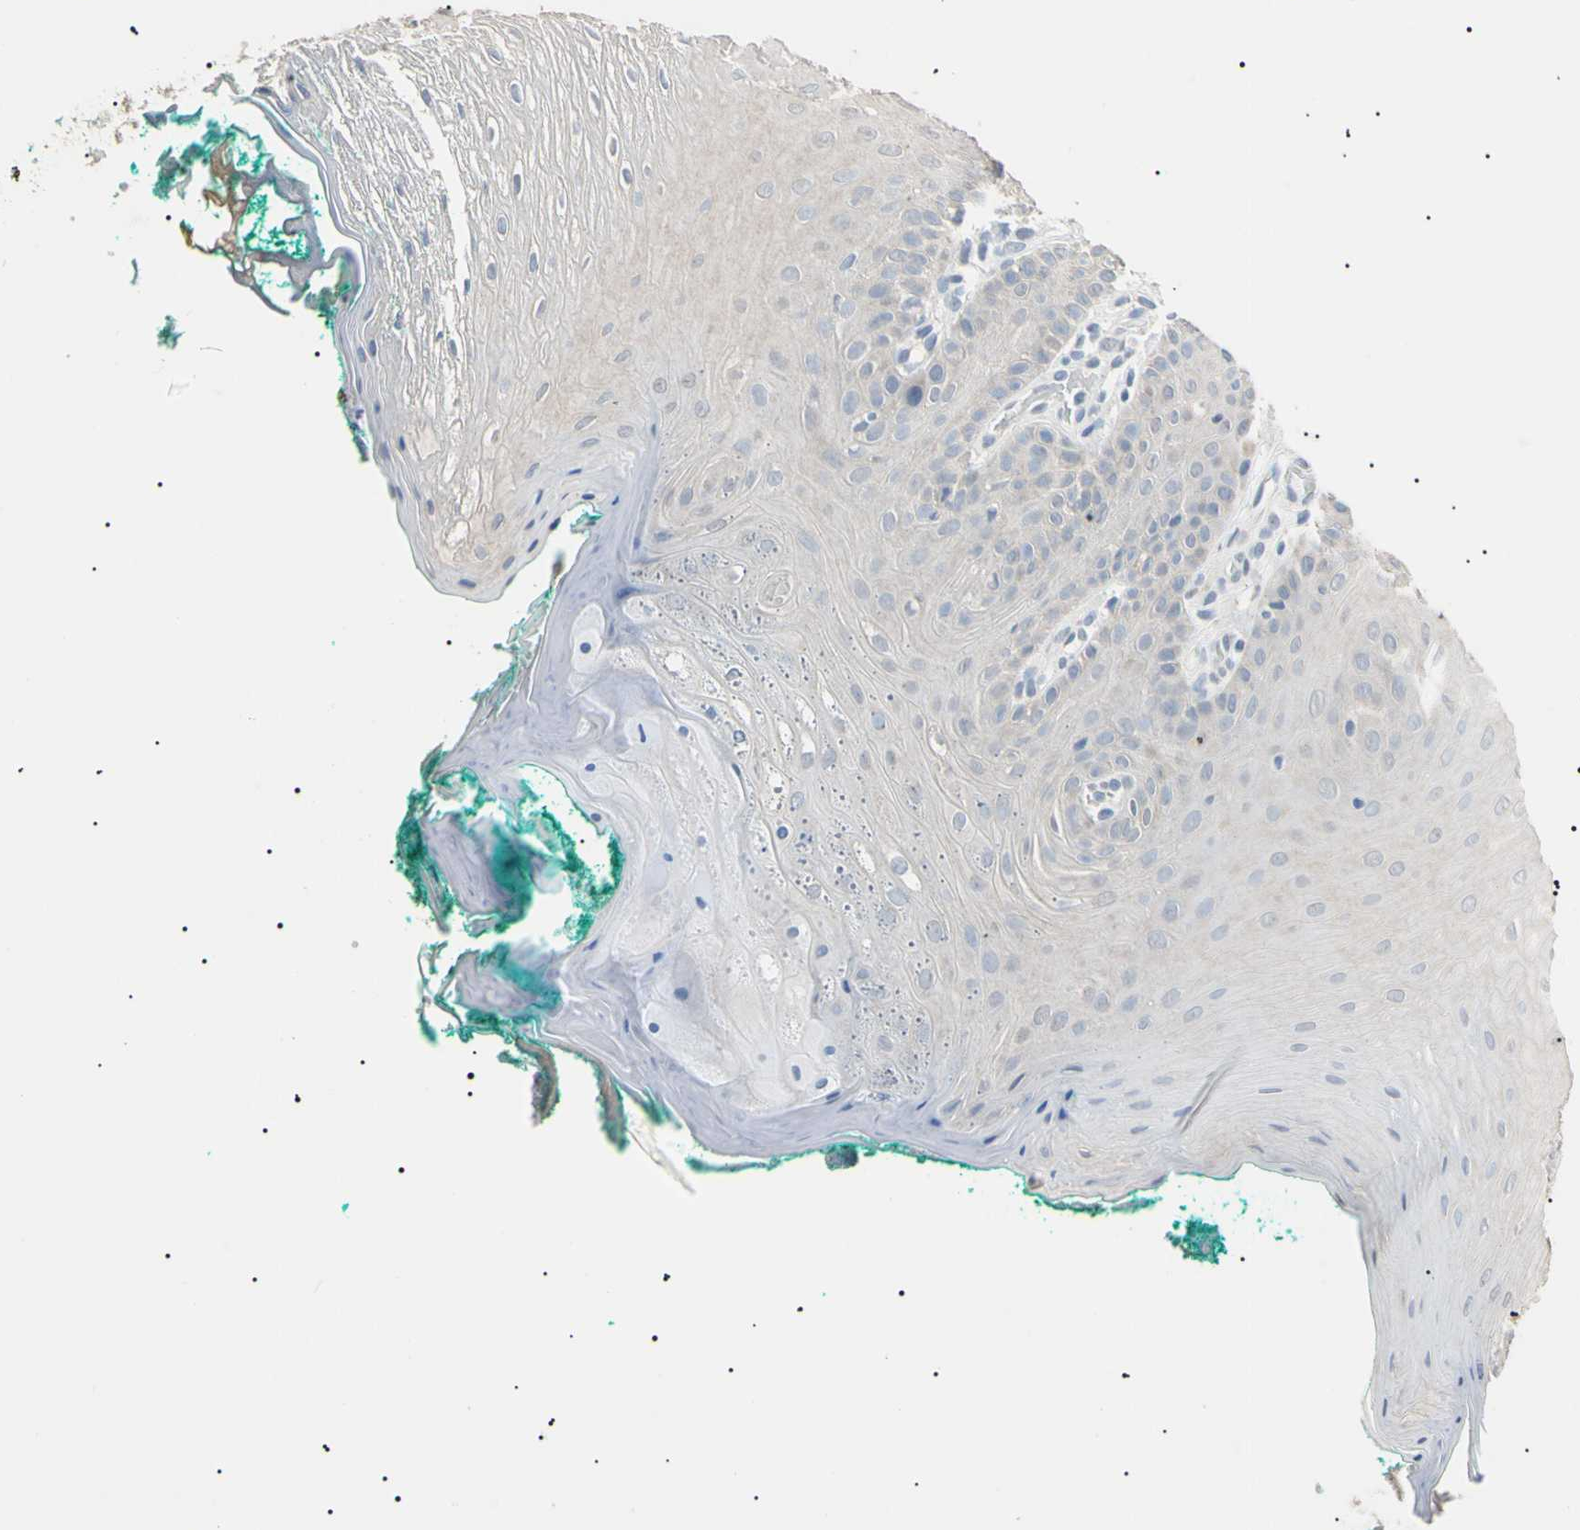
{"staining": {"intensity": "weak", "quantity": "<25%", "location": "cytoplasmic/membranous"}, "tissue": "oral mucosa", "cell_type": "Squamous epithelial cells", "image_type": "normal", "snomed": [{"axis": "morphology", "description": "Normal tissue, NOS"}, {"axis": "topography", "description": "Skeletal muscle"}, {"axis": "topography", "description": "Oral tissue"}], "caption": "DAB (3,3'-diaminobenzidine) immunohistochemical staining of unremarkable oral mucosa displays no significant staining in squamous epithelial cells. (DAB (3,3'-diaminobenzidine) IHC with hematoxylin counter stain).", "gene": "CGB3", "patient": {"sex": "male", "age": 58}}